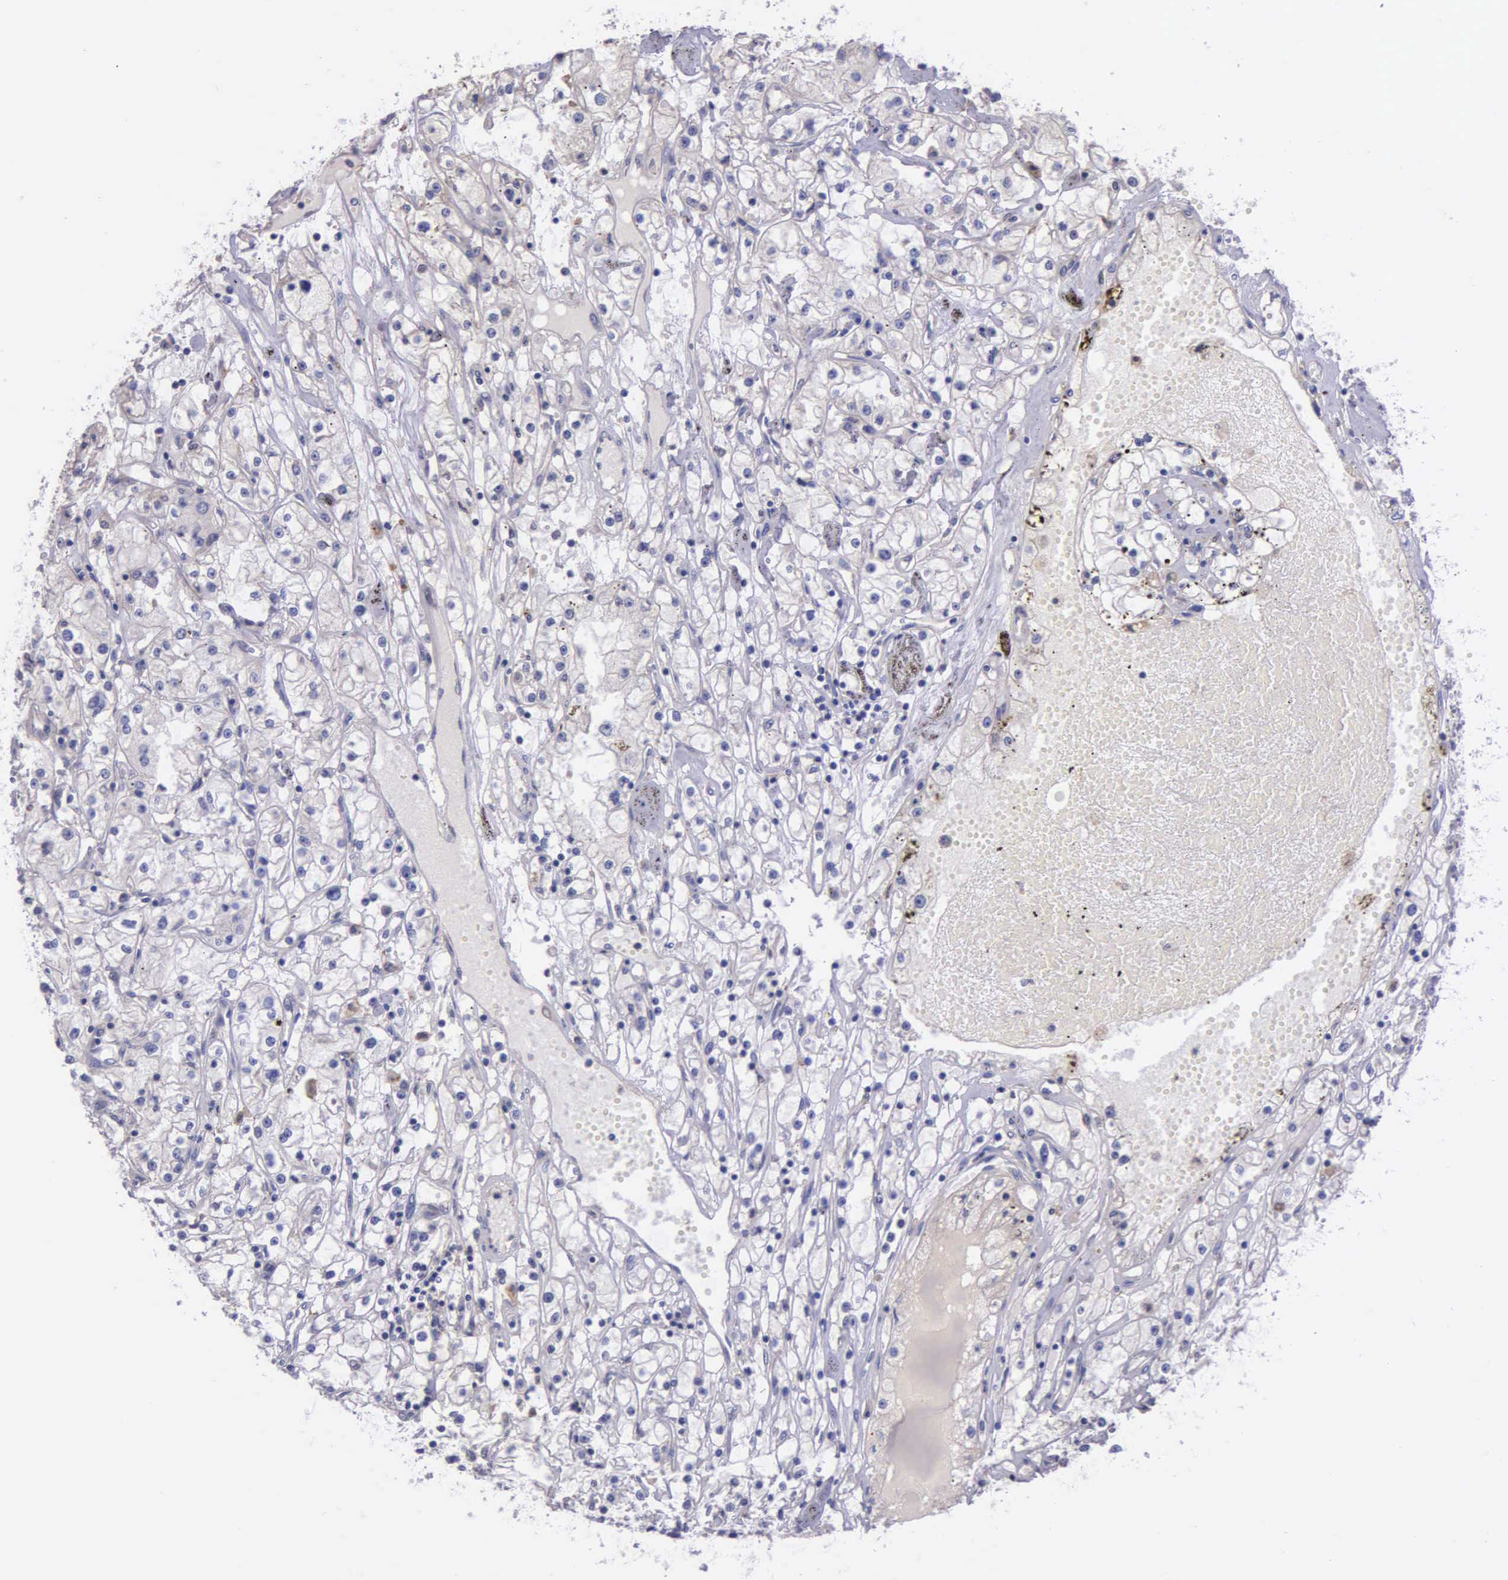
{"staining": {"intensity": "negative", "quantity": "none", "location": "none"}, "tissue": "renal cancer", "cell_type": "Tumor cells", "image_type": "cancer", "snomed": [{"axis": "morphology", "description": "Adenocarcinoma, NOS"}, {"axis": "topography", "description": "Kidney"}], "caption": "Image shows no significant protein positivity in tumor cells of renal cancer. (Immunohistochemistry (ihc), brightfield microscopy, high magnification).", "gene": "ZC3H12B", "patient": {"sex": "male", "age": 56}}